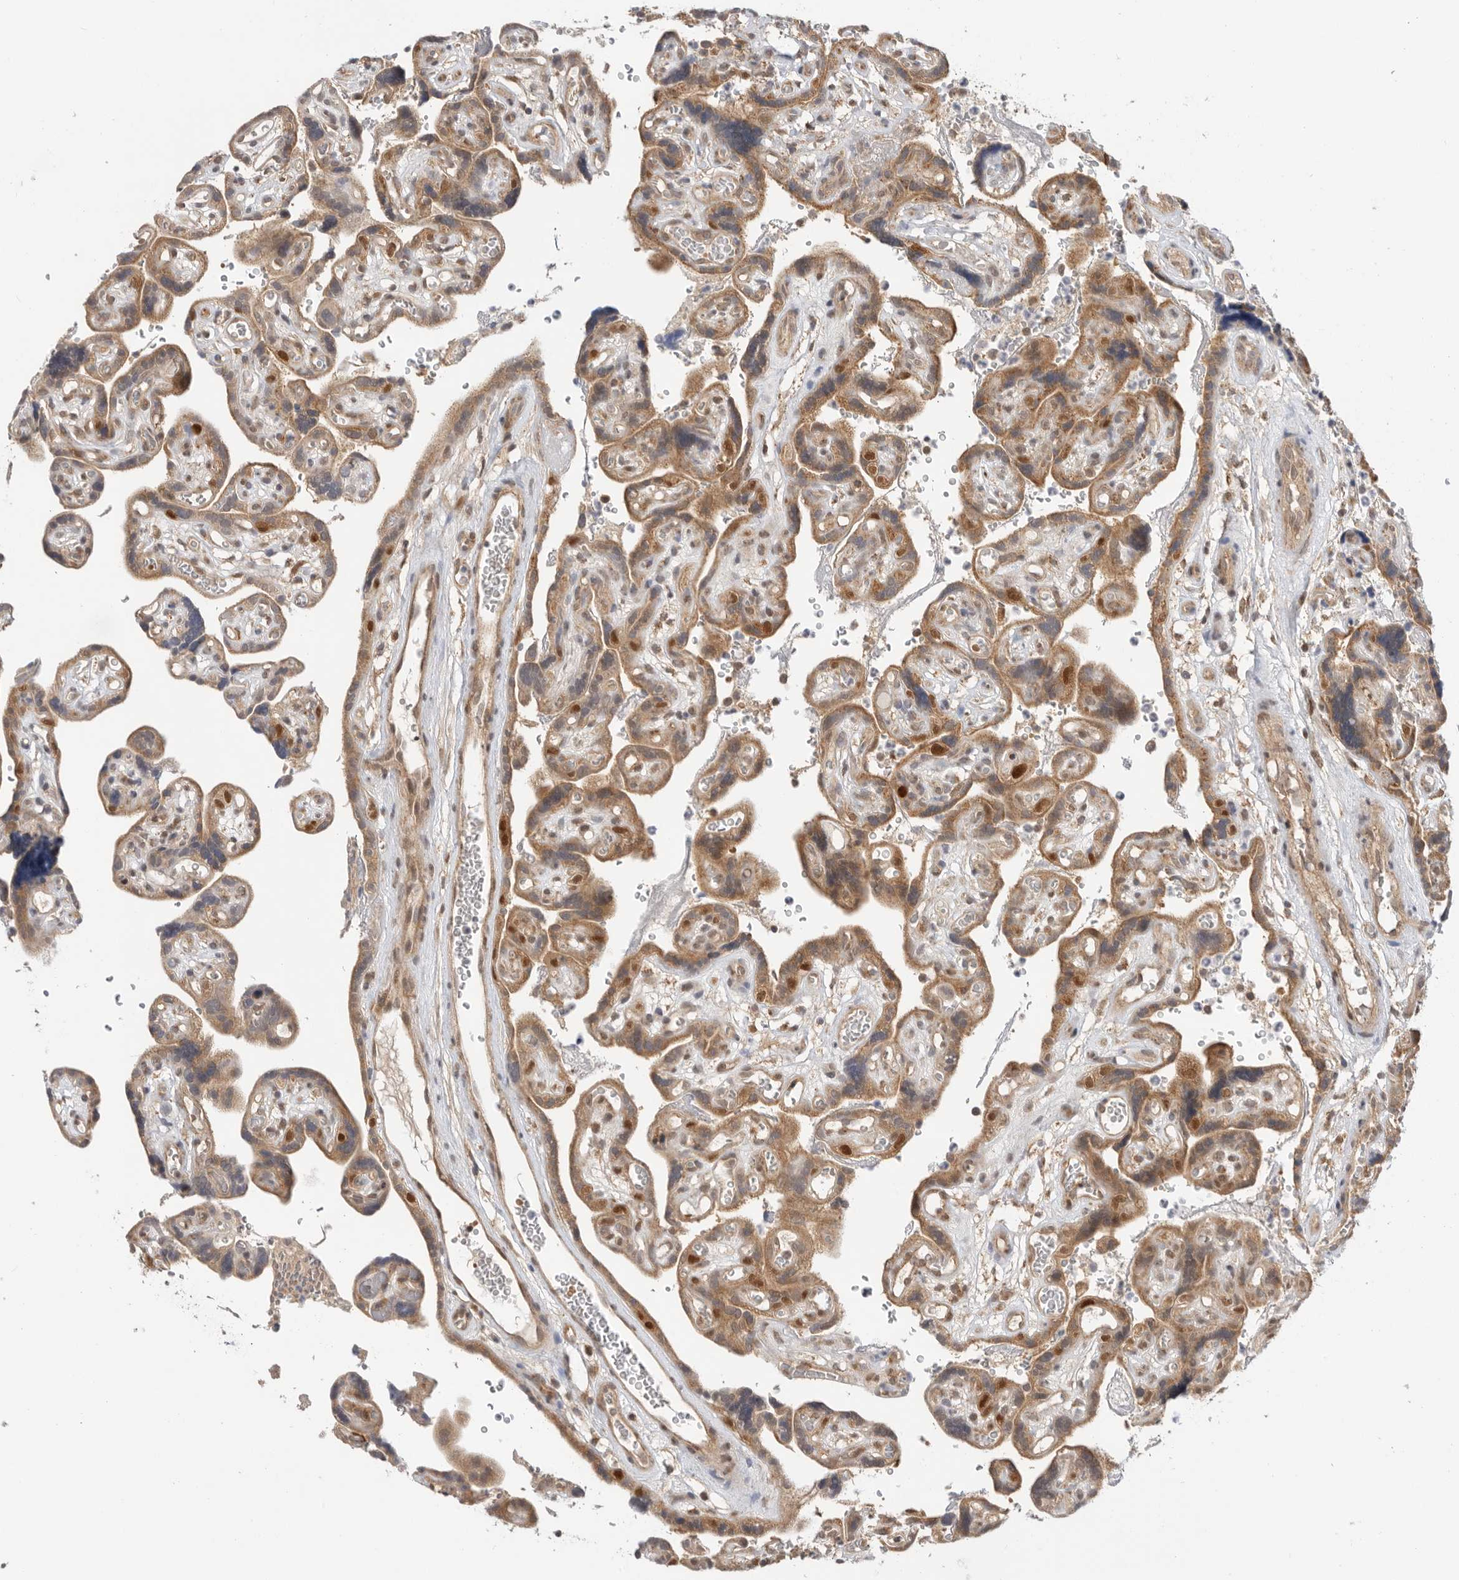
{"staining": {"intensity": "strong", "quantity": "25%-75%", "location": "cytoplasmic/membranous,nuclear"}, "tissue": "placenta", "cell_type": "Decidual cells", "image_type": "normal", "snomed": [{"axis": "morphology", "description": "Normal tissue, NOS"}, {"axis": "topography", "description": "Placenta"}], "caption": "Approximately 25%-75% of decidual cells in unremarkable human placenta reveal strong cytoplasmic/membranous,nuclear protein expression as visualized by brown immunohistochemical staining.", "gene": "DCAF8", "patient": {"sex": "female", "age": 30}}